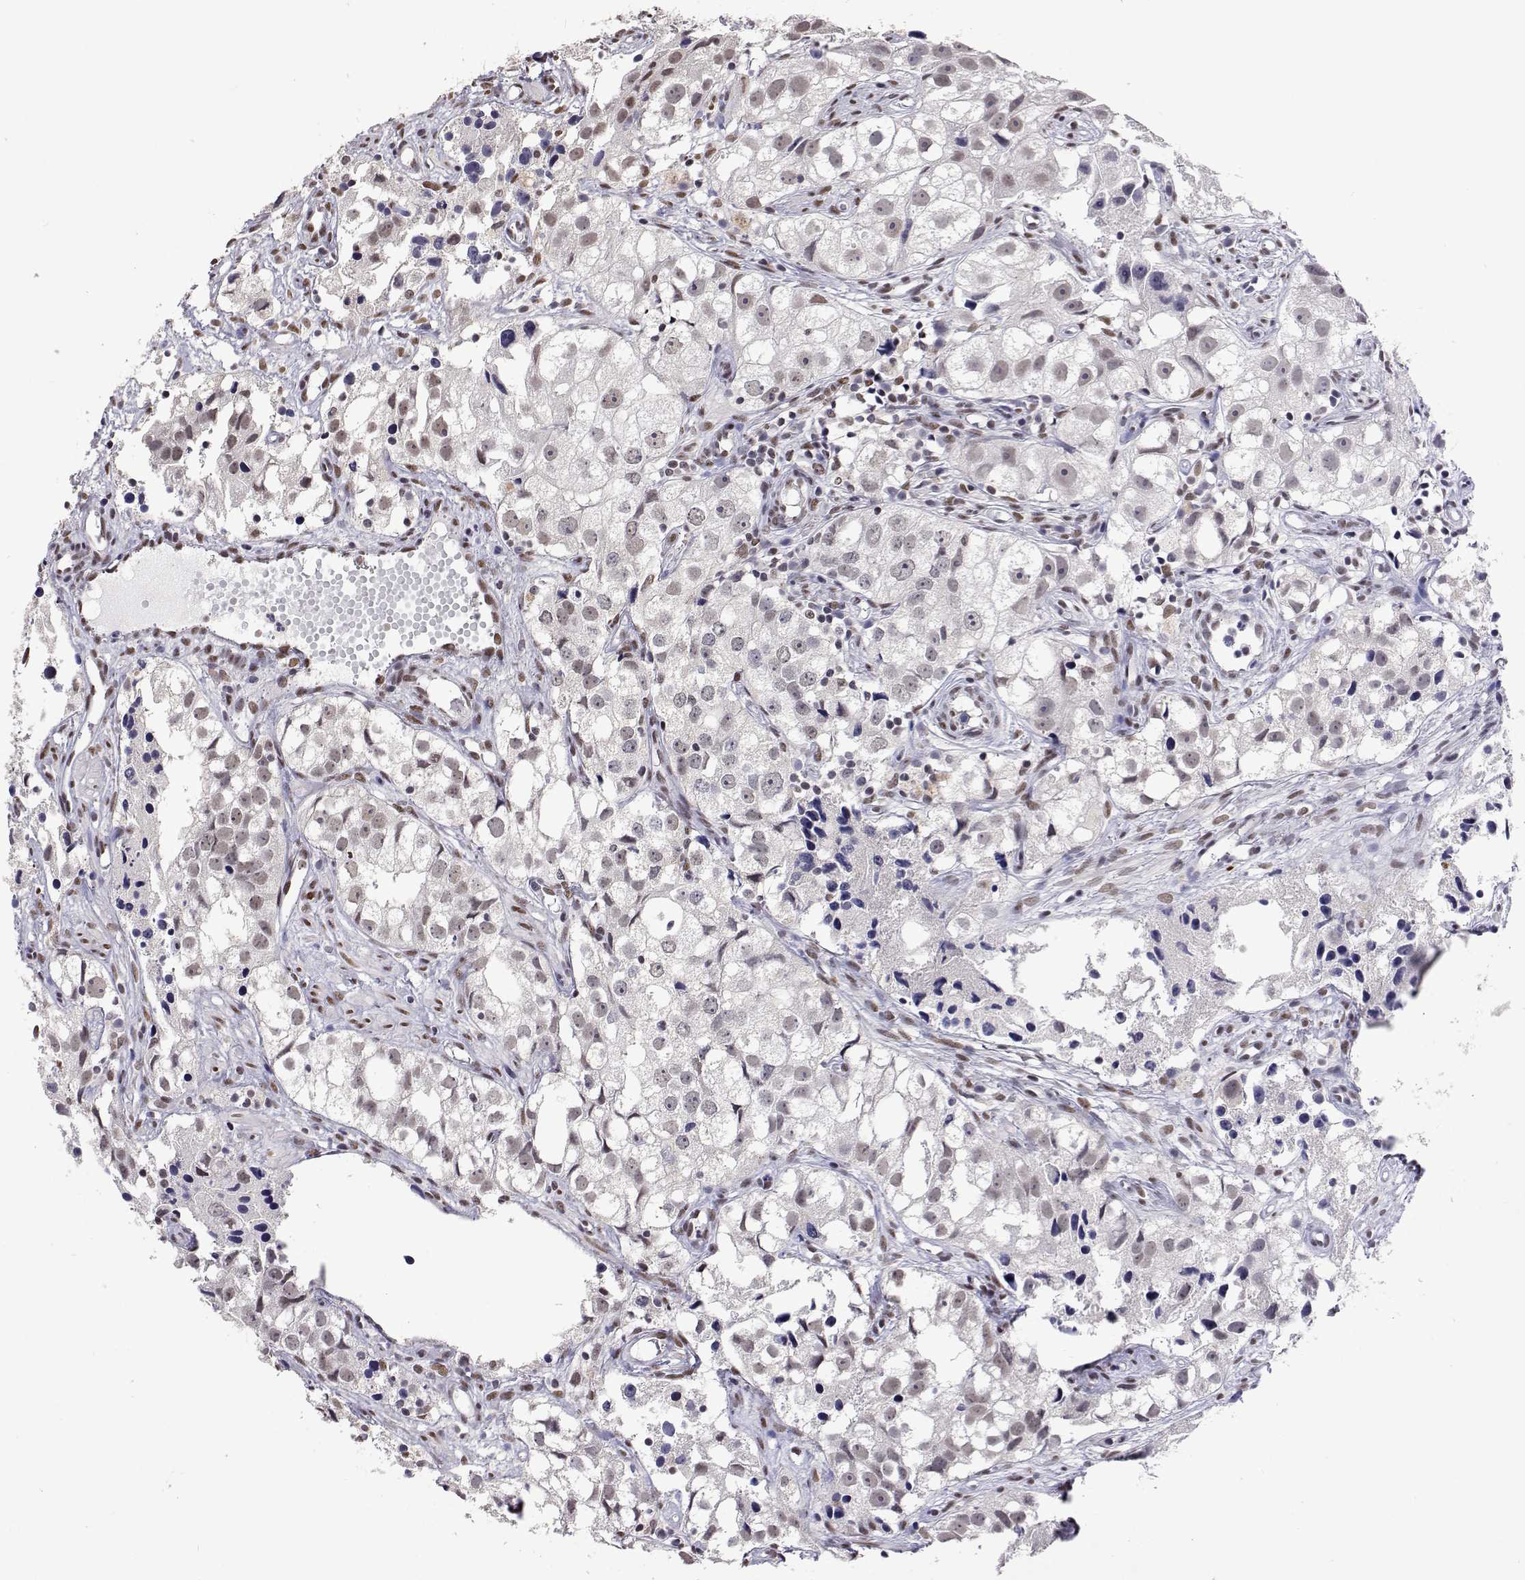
{"staining": {"intensity": "weak", "quantity": "<25%", "location": "nuclear"}, "tissue": "prostate cancer", "cell_type": "Tumor cells", "image_type": "cancer", "snomed": [{"axis": "morphology", "description": "Adenocarcinoma, High grade"}, {"axis": "topography", "description": "Prostate"}], "caption": "Immunohistochemistry of prostate cancer (adenocarcinoma (high-grade)) shows no expression in tumor cells.", "gene": "HNRNPA0", "patient": {"sex": "male", "age": 68}}